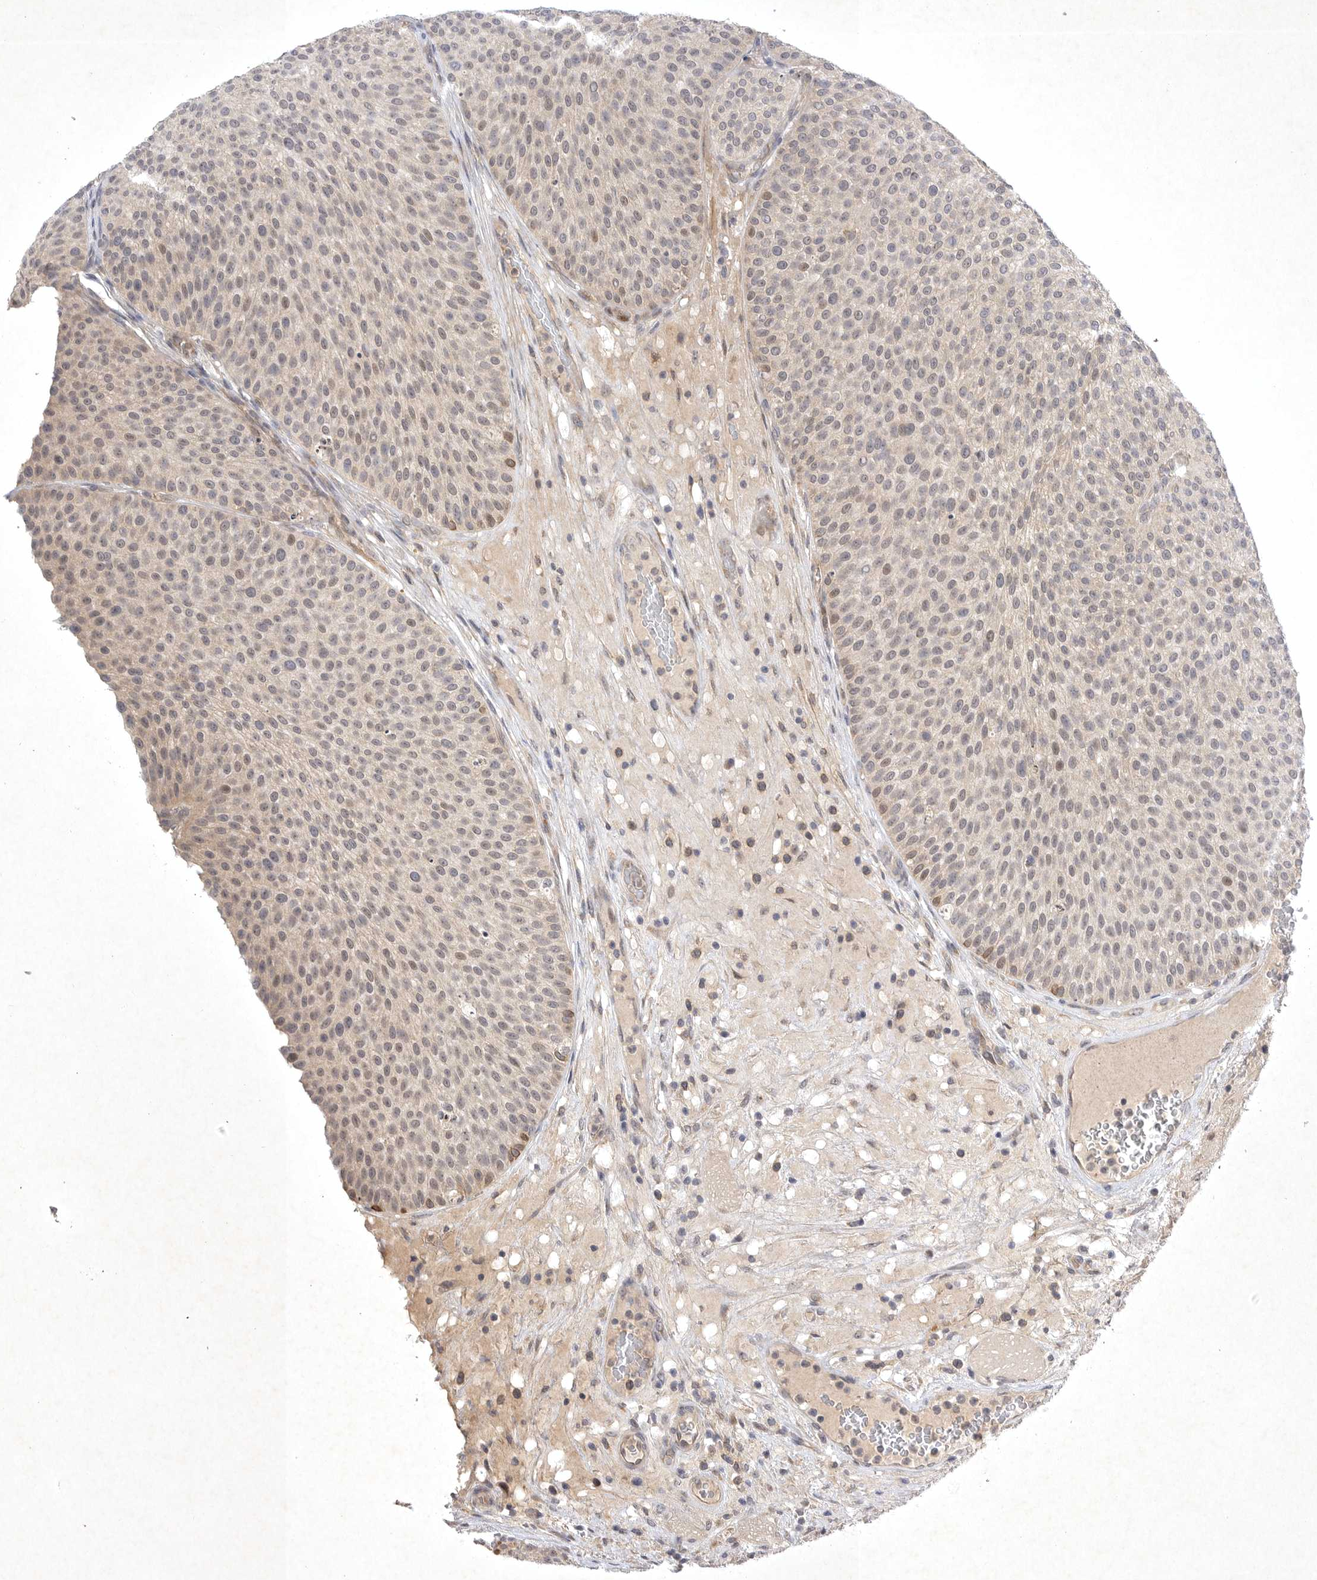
{"staining": {"intensity": "negative", "quantity": "none", "location": "none"}, "tissue": "urothelial cancer", "cell_type": "Tumor cells", "image_type": "cancer", "snomed": [{"axis": "morphology", "description": "Normal tissue, NOS"}, {"axis": "morphology", "description": "Urothelial carcinoma, Low grade"}, {"axis": "topography", "description": "Smooth muscle"}, {"axis": "topography", "description": "Urinary bladder"}], "caption": "Immunohistochemical staining of low-grade urothelial carcinoma exhibits no significant positivity in tumor cells.", "gene": "PTPDC1", "patient": {"sex": "male", "age": 60}}